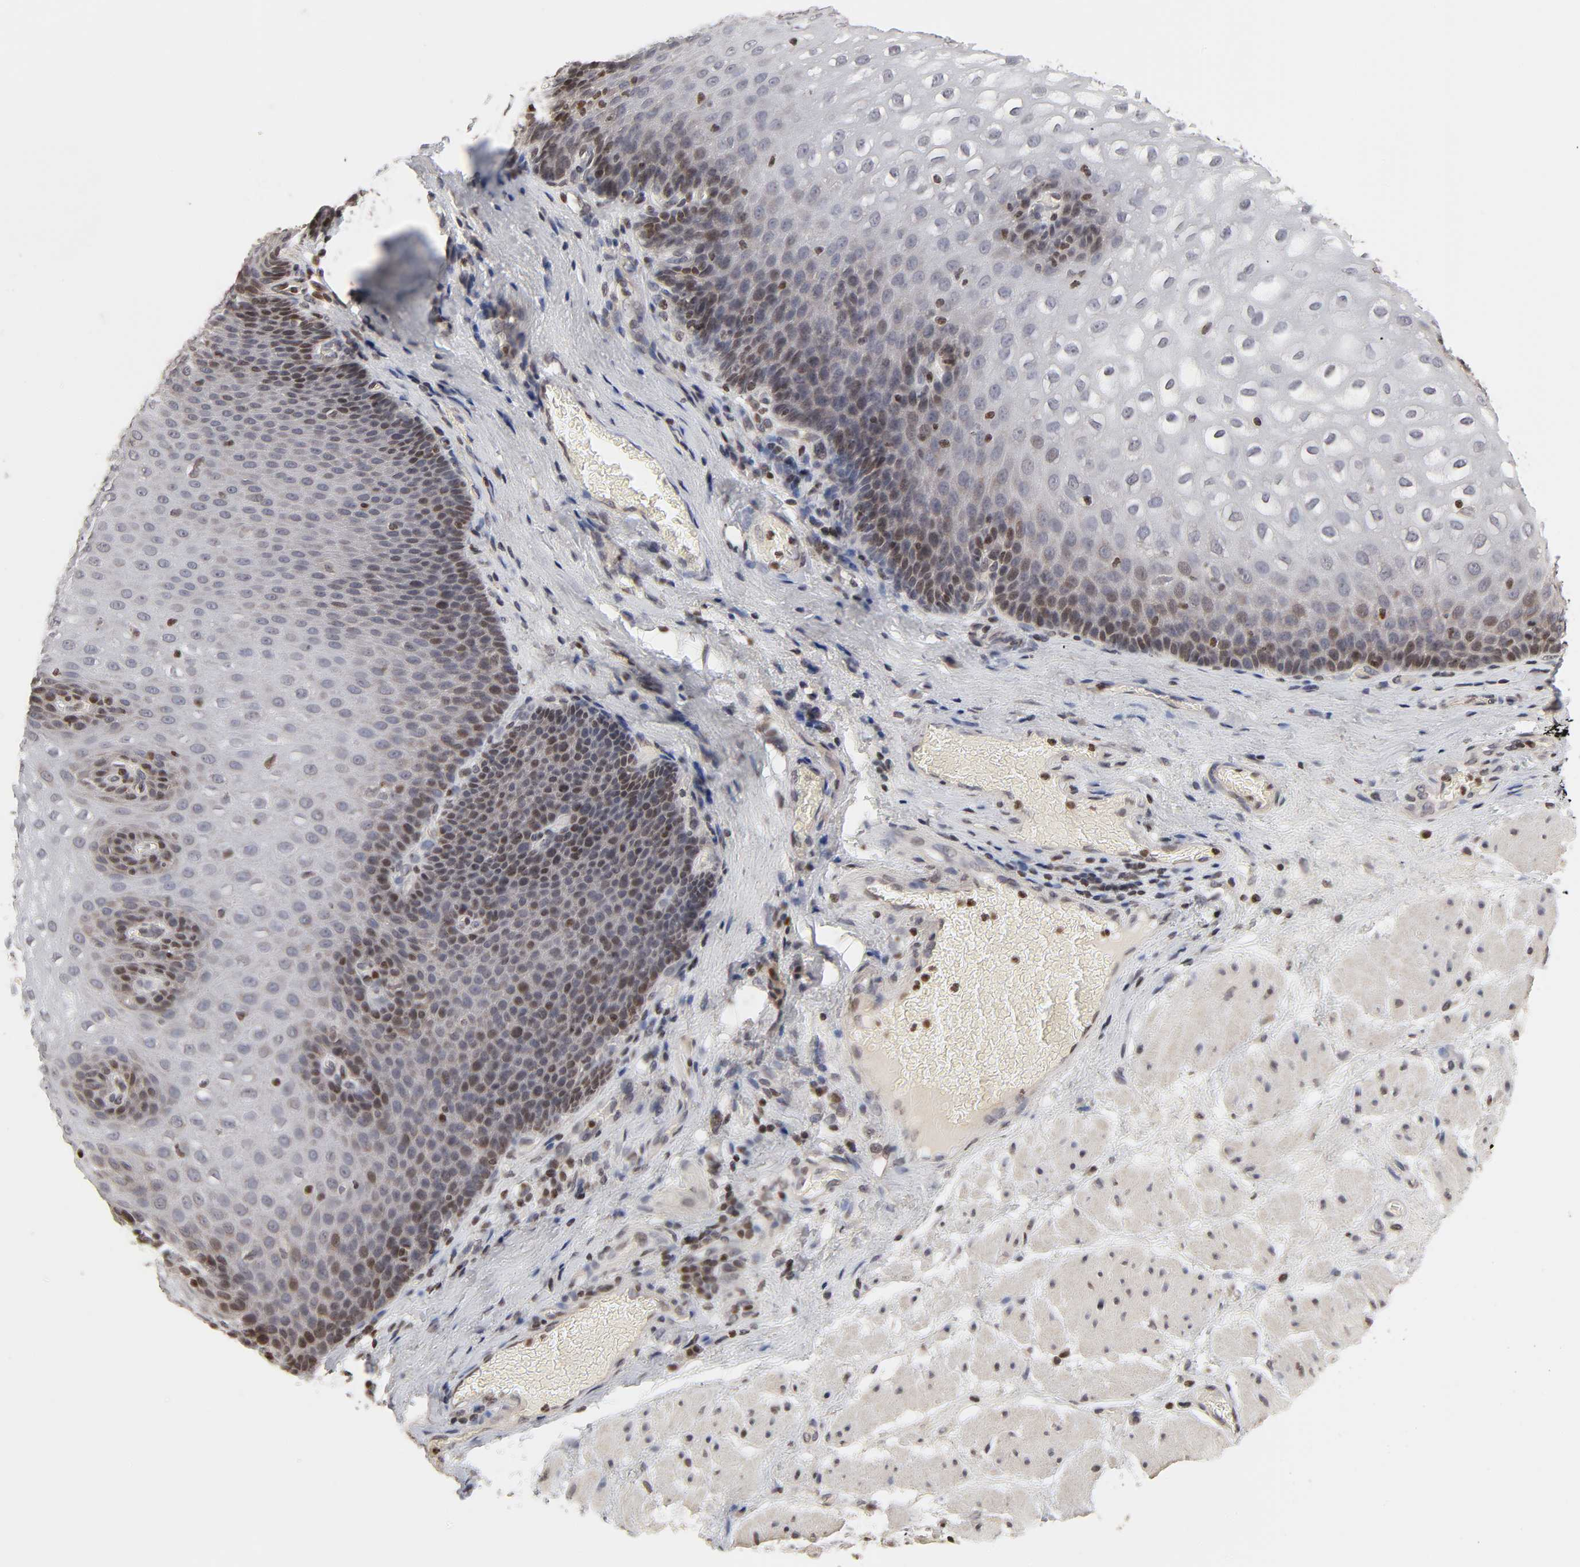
{"staining": {"intensity": "moderate", "quantity": "<25%", "location": "nuclear"}, "tissue": "esophagus", "cell_type": "Squamous epithelial cells", "image_type": "normal", "snomed": [{"axis": "morphology", "description": "Normal tissue, NOS"}, {"axis": "topography", "description": "Esophagus"}], "caption": "Immunohistochemistry of normal human esophagus displays low levels of moderate nuclear expression in about <25% of squamous epithelial cells. Using DAB (brown) and hematoxylin (blue) stains, captured at high magnification using brightfield microscopy.", "gene": "ZNF473", "patient": {"sex": "male", "age": 48}}